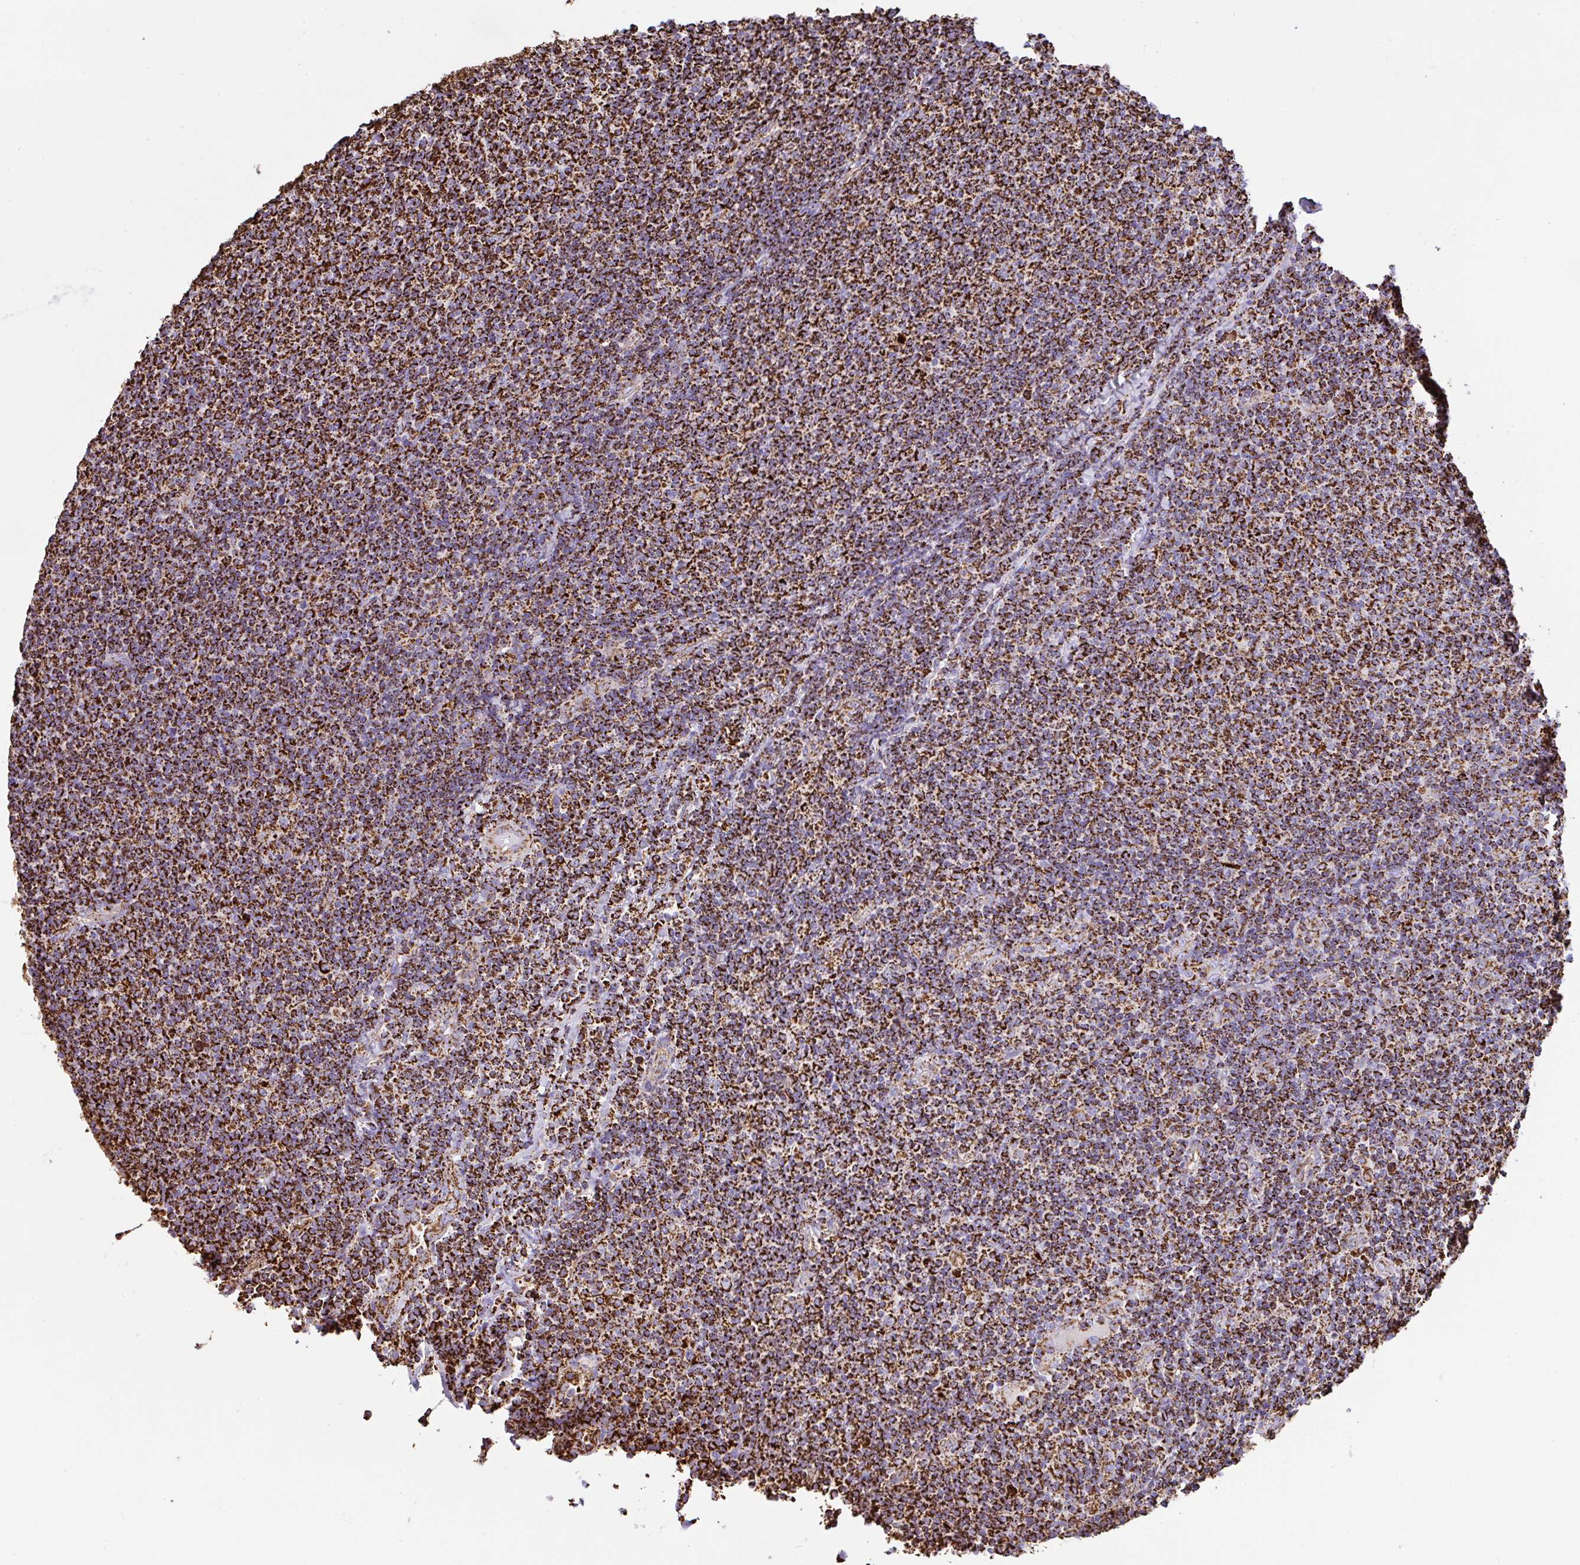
{"staining": {"intensity": "strong", "quantity": ">75%", "location": "cytoplasmic/membranous"}, "tissue": "lymphoma", "cell_type": "Tumor cells", "image_type": "cancer", "snomed": [{"axis": "morphology", "description": "Malignant lymphoma, non-Hodgkin's type, Low grade"}, {"axis": "topography", "description": "Lymph node"}], "caption": "A brown stain labels strong cytoplasmic/membranous staining of a protein in human lymphoma tumor cells.", "gene": "ANKRD33B", "patient": {"sex": "male", "age": 52}}